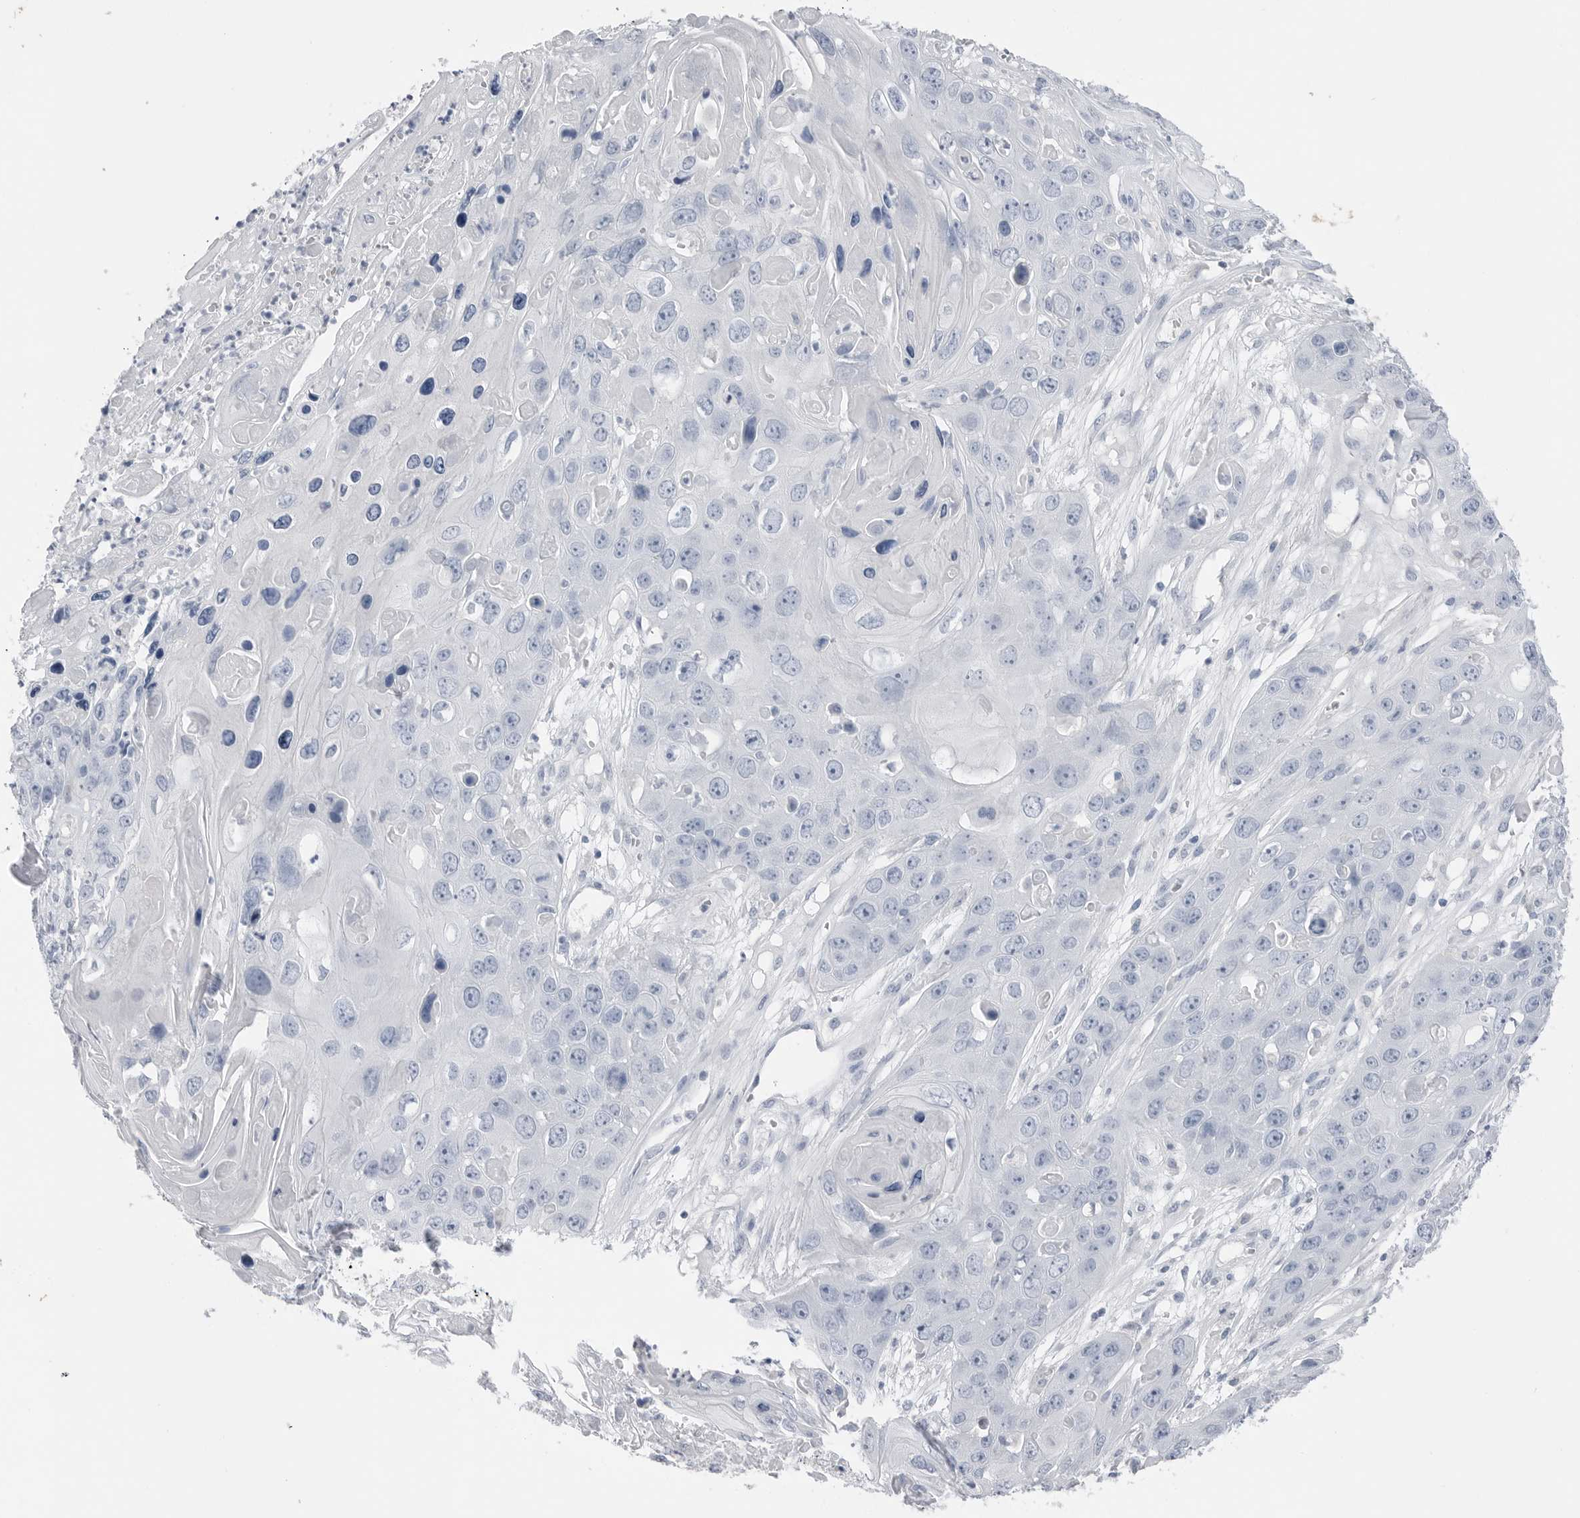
{"staining": {"intensity": "negative", "quantity": "none", "location": "none"}, "tissue": "skin cancer", "cell_type": "Tumor cells", "image_type": "cancer", "snomed": [{"axis": "morphology", "description": "Squamous cell carcinoma, NOS"}, {"axis": "topography", "description": "Skin"}], "caption": "Tumor cells are negative for protein expression in human squamous cell carcinoma (skin).", "gene": "ABHD12", "patient": {"sex": "male", "age": 55}}